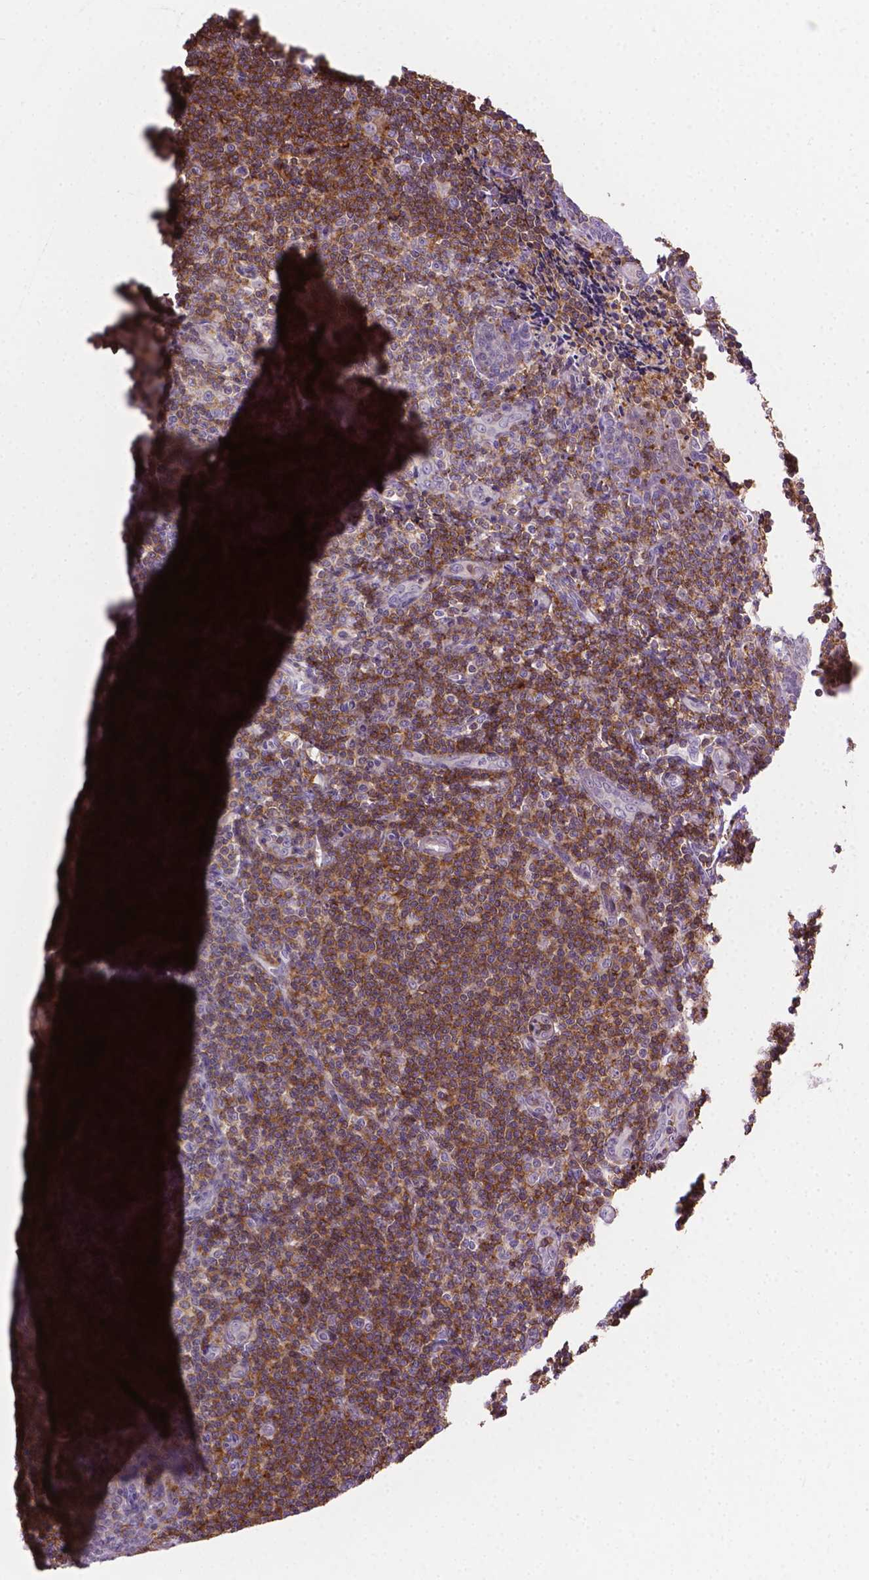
{"staining": {"intensity": "negative", "quantity": "none", "location": "none"}, "tissue": "tonsil", "cell_type": "Germinal center cells", "image_type": "normal", "snomed": [{"axis": "morphology", "description": "Normal tissue, NOS"}, {"axis": "morphology", "description": "Inflammation, NOS"}, {"axis": "topography", "description": "Tonsil"}], "caption": "IHC micrograph of benign tonsil: tonsil stained with DAB reveals no significant protein positivity in germinal center cells.", "gene": "ACAD10", "patient": {"sex": "female", "age": 31}}